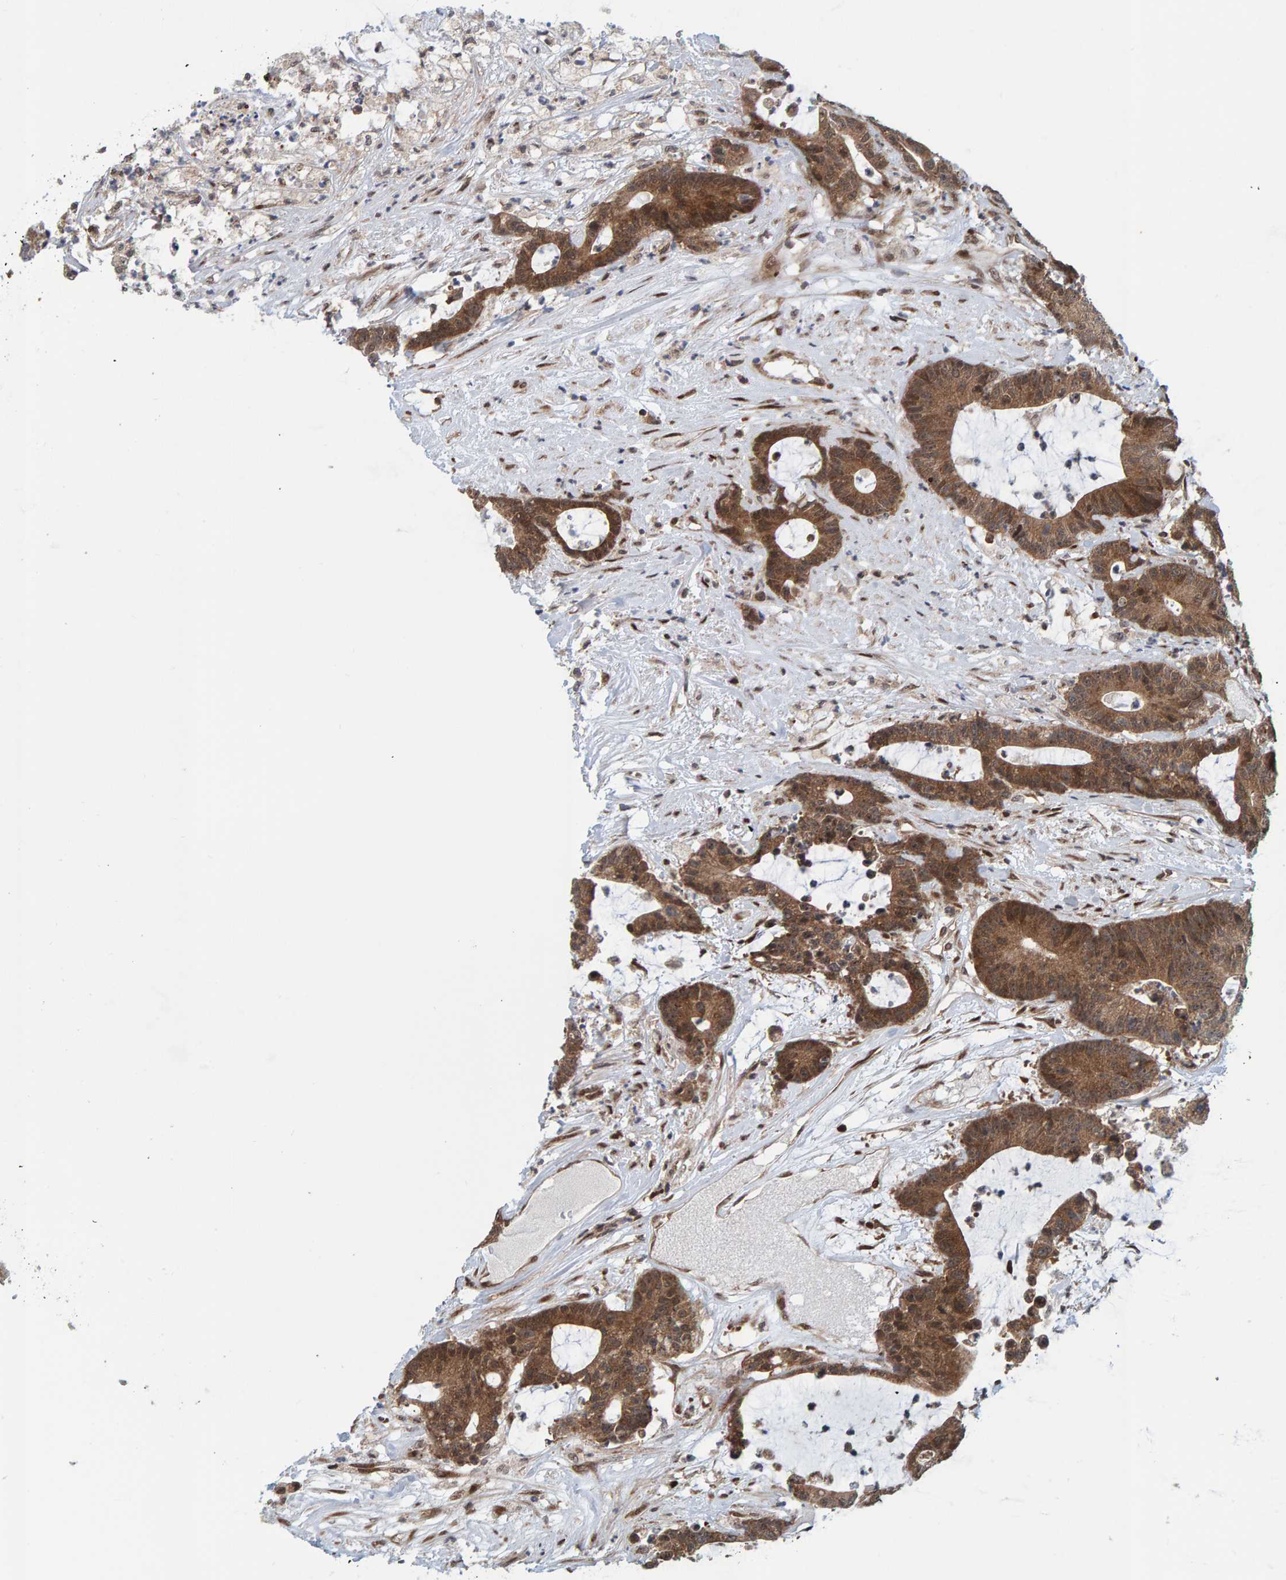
{"staining": {"intensity": "moderate", "quantity": ">75%", "location": "cytoplasmic/membranous"}, "tissue": "colorectal cancer", "cell_type": "Tumor cells", "image_type": "cancer", "snomed": [{"axis": "morphology", "description": "Adenocarcinoma, NOS"}, {"axis": "topography", "description": "Colon"}], "caption": "The immunohistochemical stain shows moderate cytoplasmic/membranous expression in tumor cells of colorectal cancer tissue.", "gene": "ZNF366", "patient": {"sex": "female", "age": 84}}